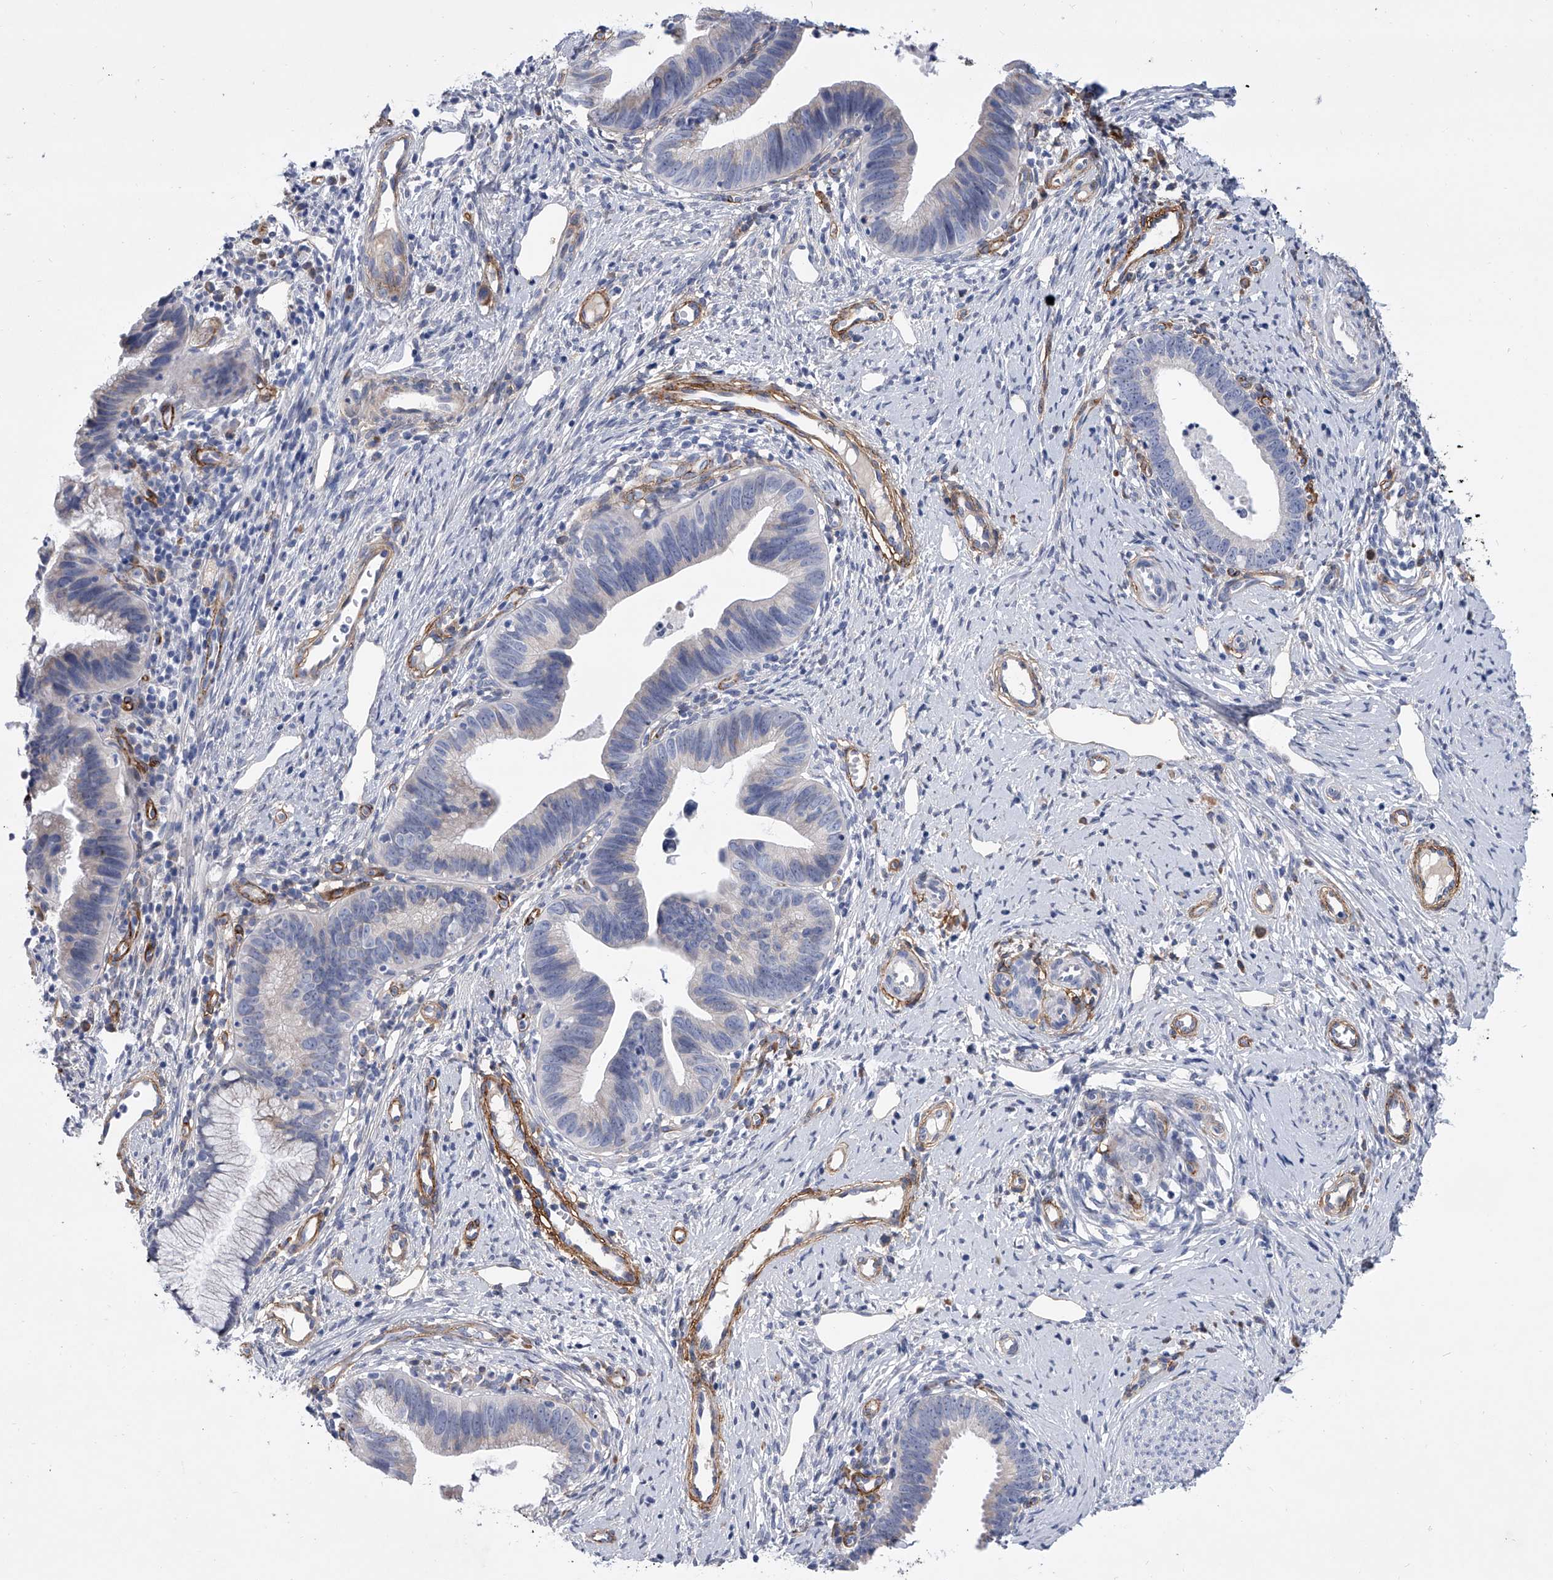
{"staining": {"intensity": "negative", "quantity": "none", "location": "none"}, "tissue": "cervical cancer", "cell_type": "Tumor cells", "image_type": "cancer", "snomed": [{"axis": "morphology", "description": "Adenocarcinoma, NOS"}, {"axis": "topography", "description": "Cervix"}], "caption": "A high-resolution photomicrograph shows immunohistochemistry staining of cervical cancer (adenocarcinoma), which shows no significant expression in tumor cells.", "gene": "ALG14", "patient": {"sex": "female", "age": 36}}